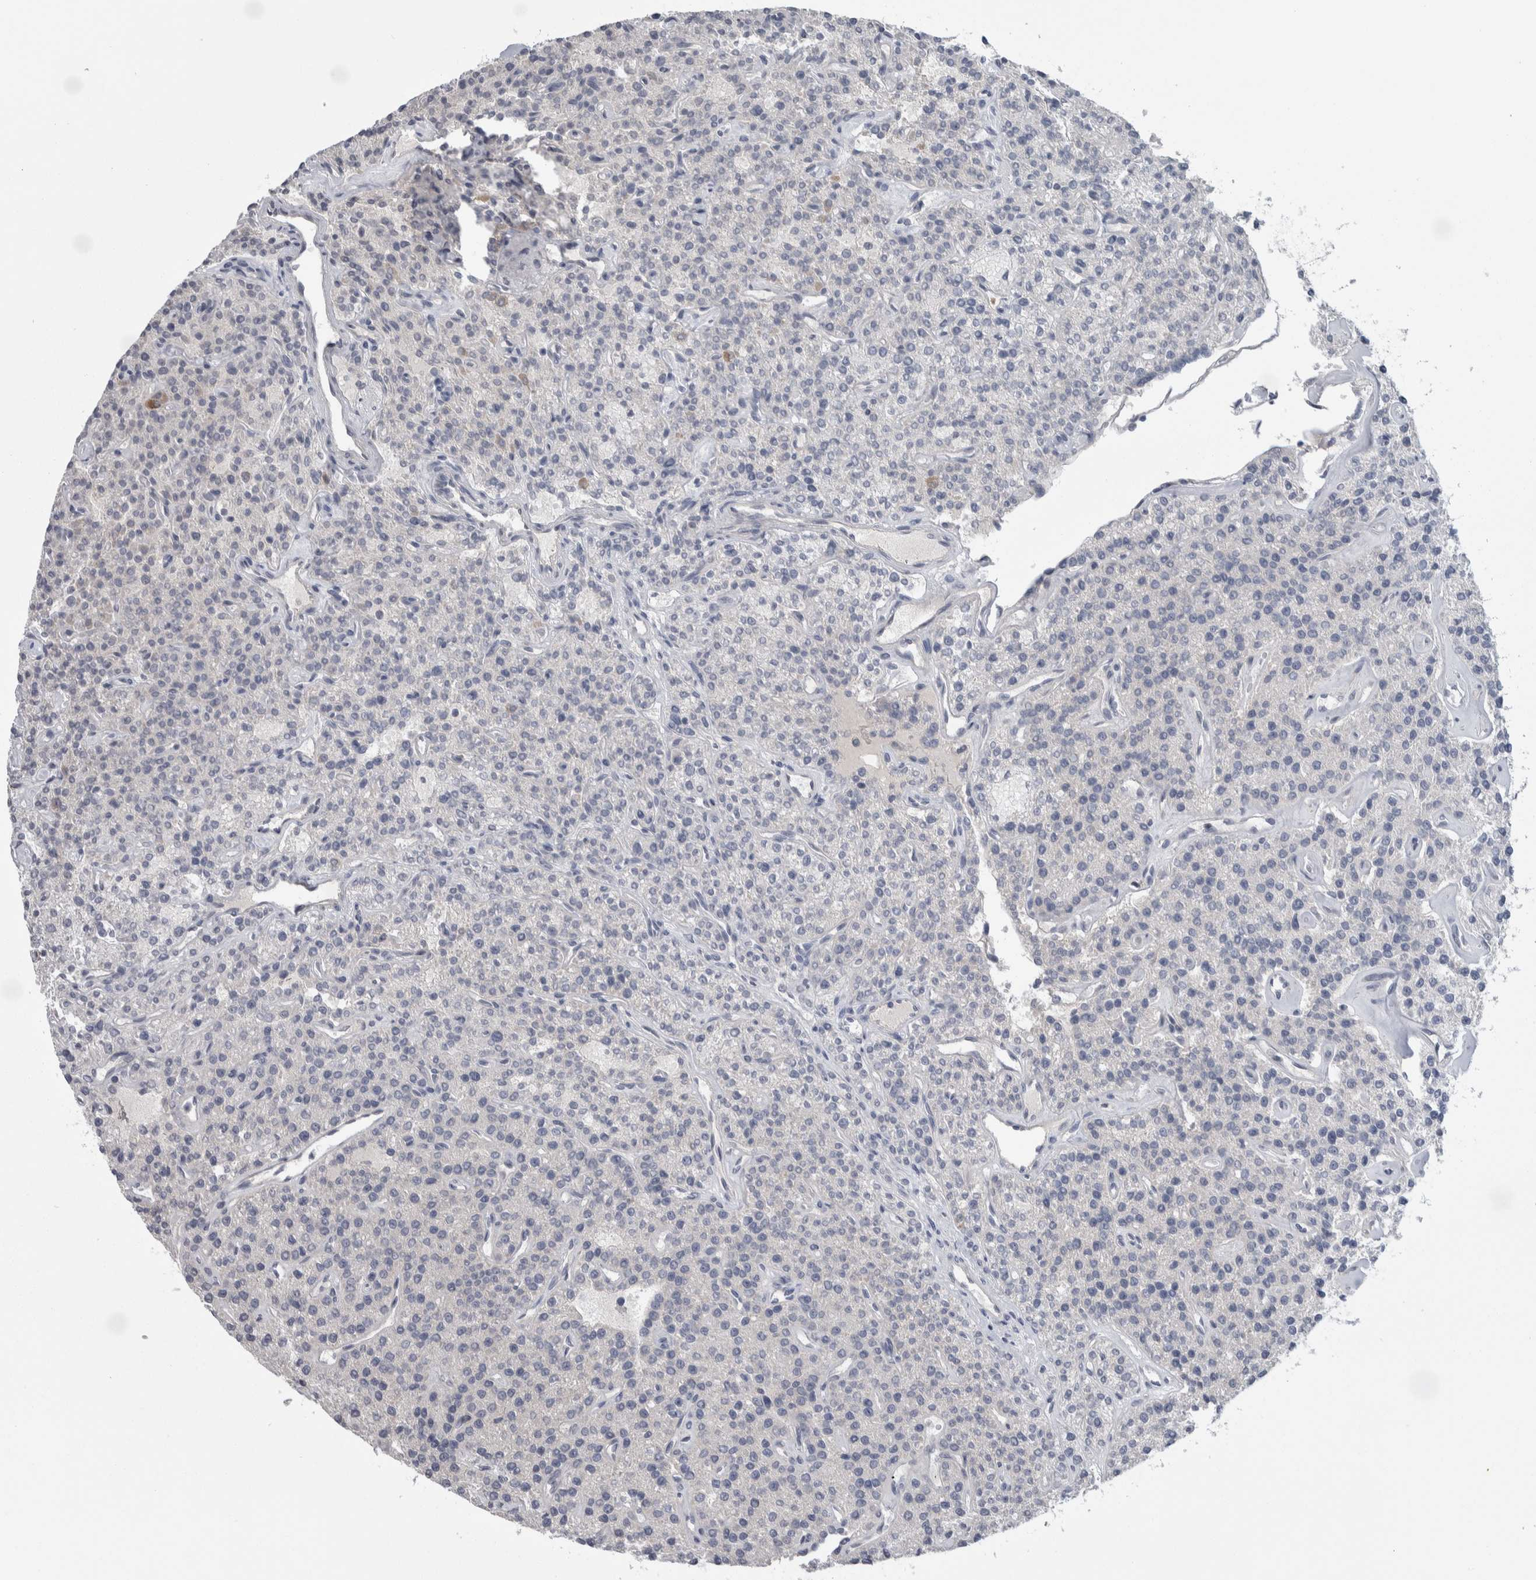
{"staining": {"intensity": "weak", "quantity": "<25%", "location": "cytoplasmic/membranous"}, "tissue": "parathyroid gland", "cell_type": "Glandular cells", "image_type": "normal", "snomed": [{"axis": "morphology", "description": "Normal tissue, NOS"}, {"axis": "topography", "description": "Parathyroid gland"}], "caption": "High power microscopy image of an immunohistochemistry micrograph of benign parathyroid gland, revealing no significant positivity in glandular cells.", "gene": "HTATIP2", "patient": {"sex": "male", "age": 46}}